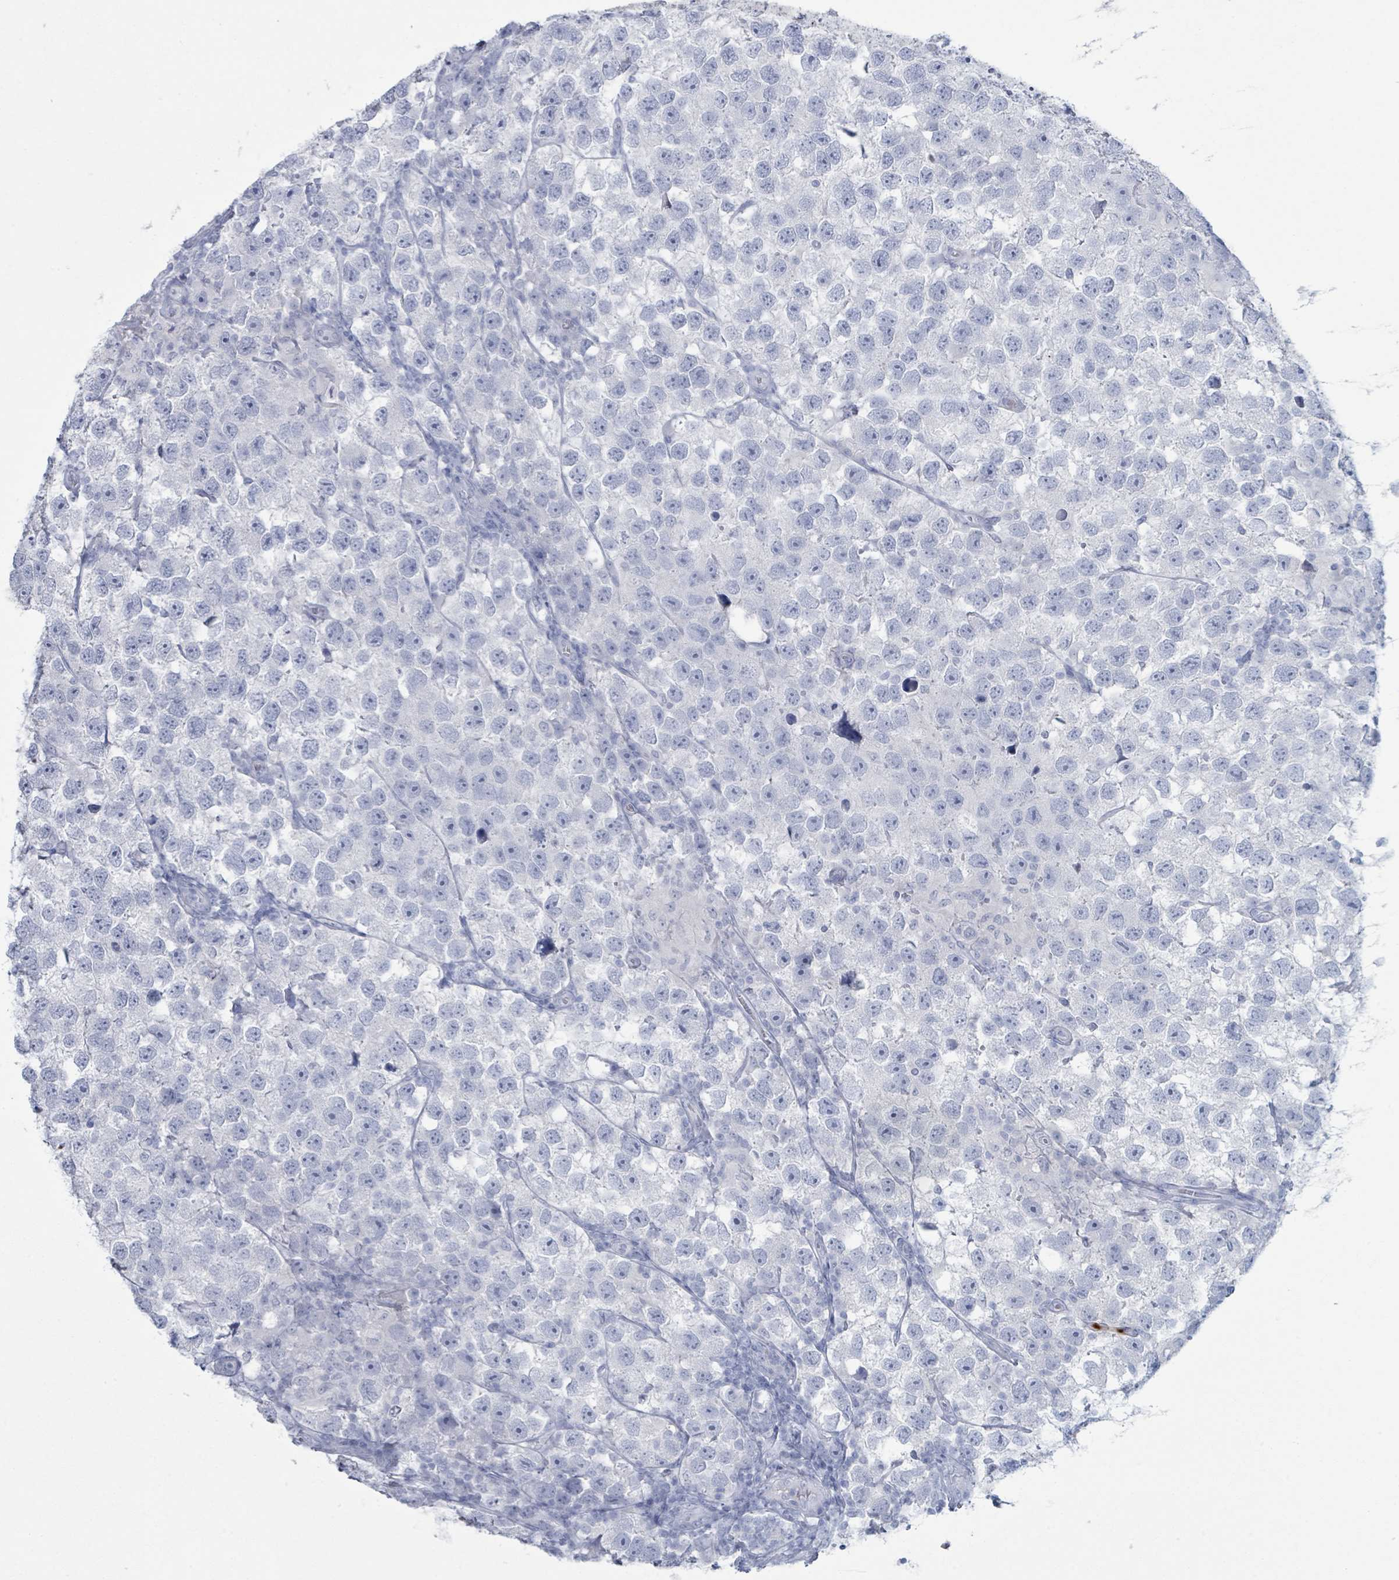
{"staining": {"intensity": "negative", "quantity": "none", "location": "none"}, "tissue": "testis cancer", "cell_type": "Tumor cells", "image_type": "cancer", "snomed": [{"axis": "morphology", "description": "Seminoma, NOS"}, {"axis": "topography", "description": "Testis"}], "caption": "This is an immunohistochemistry histopathology image of testis seminoma. There is no positivity in tumor cells.", "gene": "DEFA4", "patient": {"sex": "male", "age": 26}}